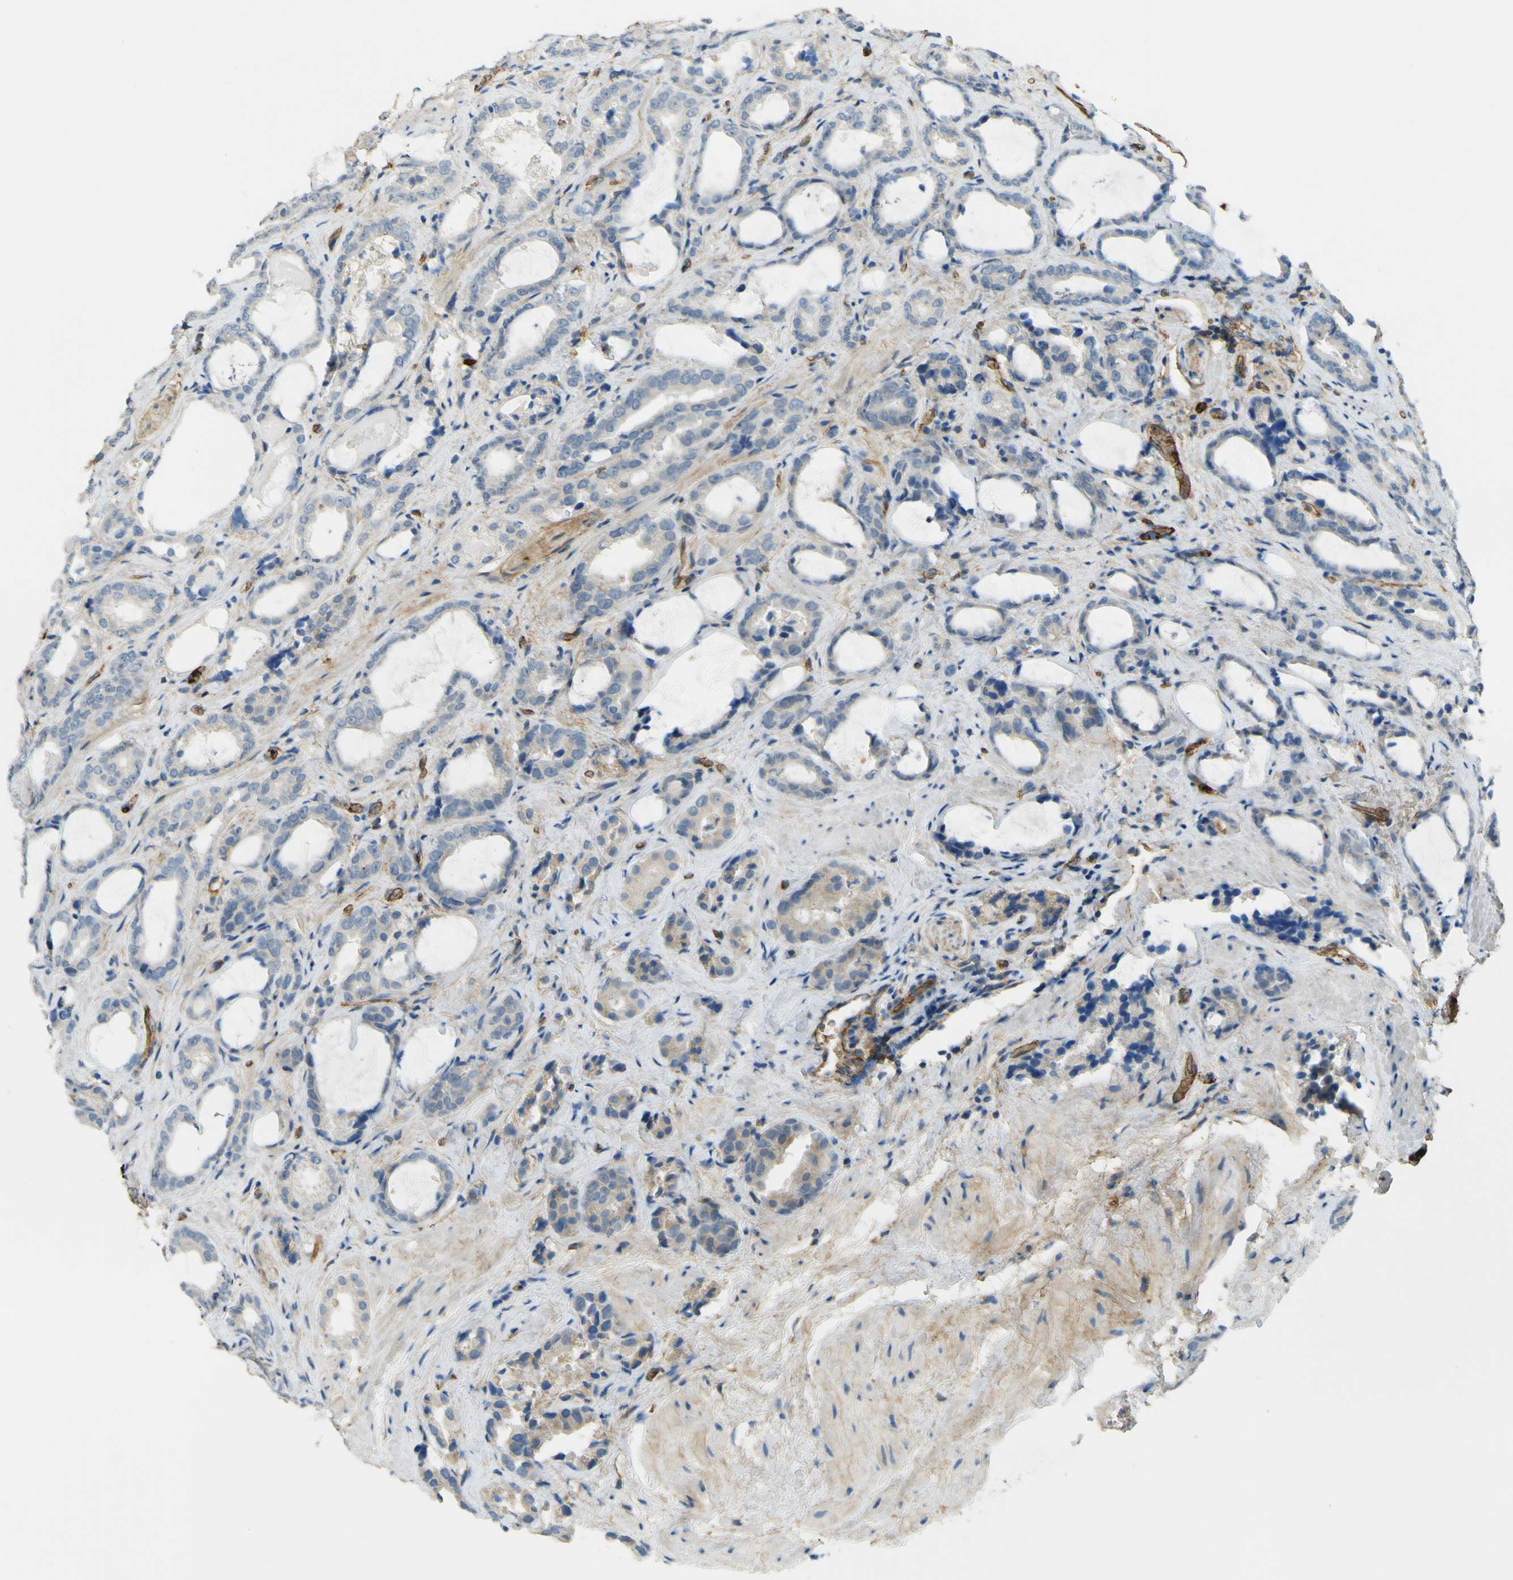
{"staining": {"intensity": "weak", "quantity": "<25%", "location": "cytoplasmic/membranous"}, "tissue": "prostate cancer", "cell_type": "Tumor cells", "image_type": "cancer", "snomed": [{"axis": "morphology", "description": "Adenocarcinoma, Low grade"}, {"axis": "topography", "description": "Prostate"}], "caption": "Immunohistochemical staining of human prostate adenocarcinoma (low-grade) demonstrates no significant staining in tumor cells. The staining was performed using DAB (3,3'-diaminobenzidine) to visualize the protein expression in brown, while the nuclei were stained in blue with hematoxylin (Magnification: 20x).", "gene": "PLXDC1", "patient": {"sex": "male", "age": 60}}